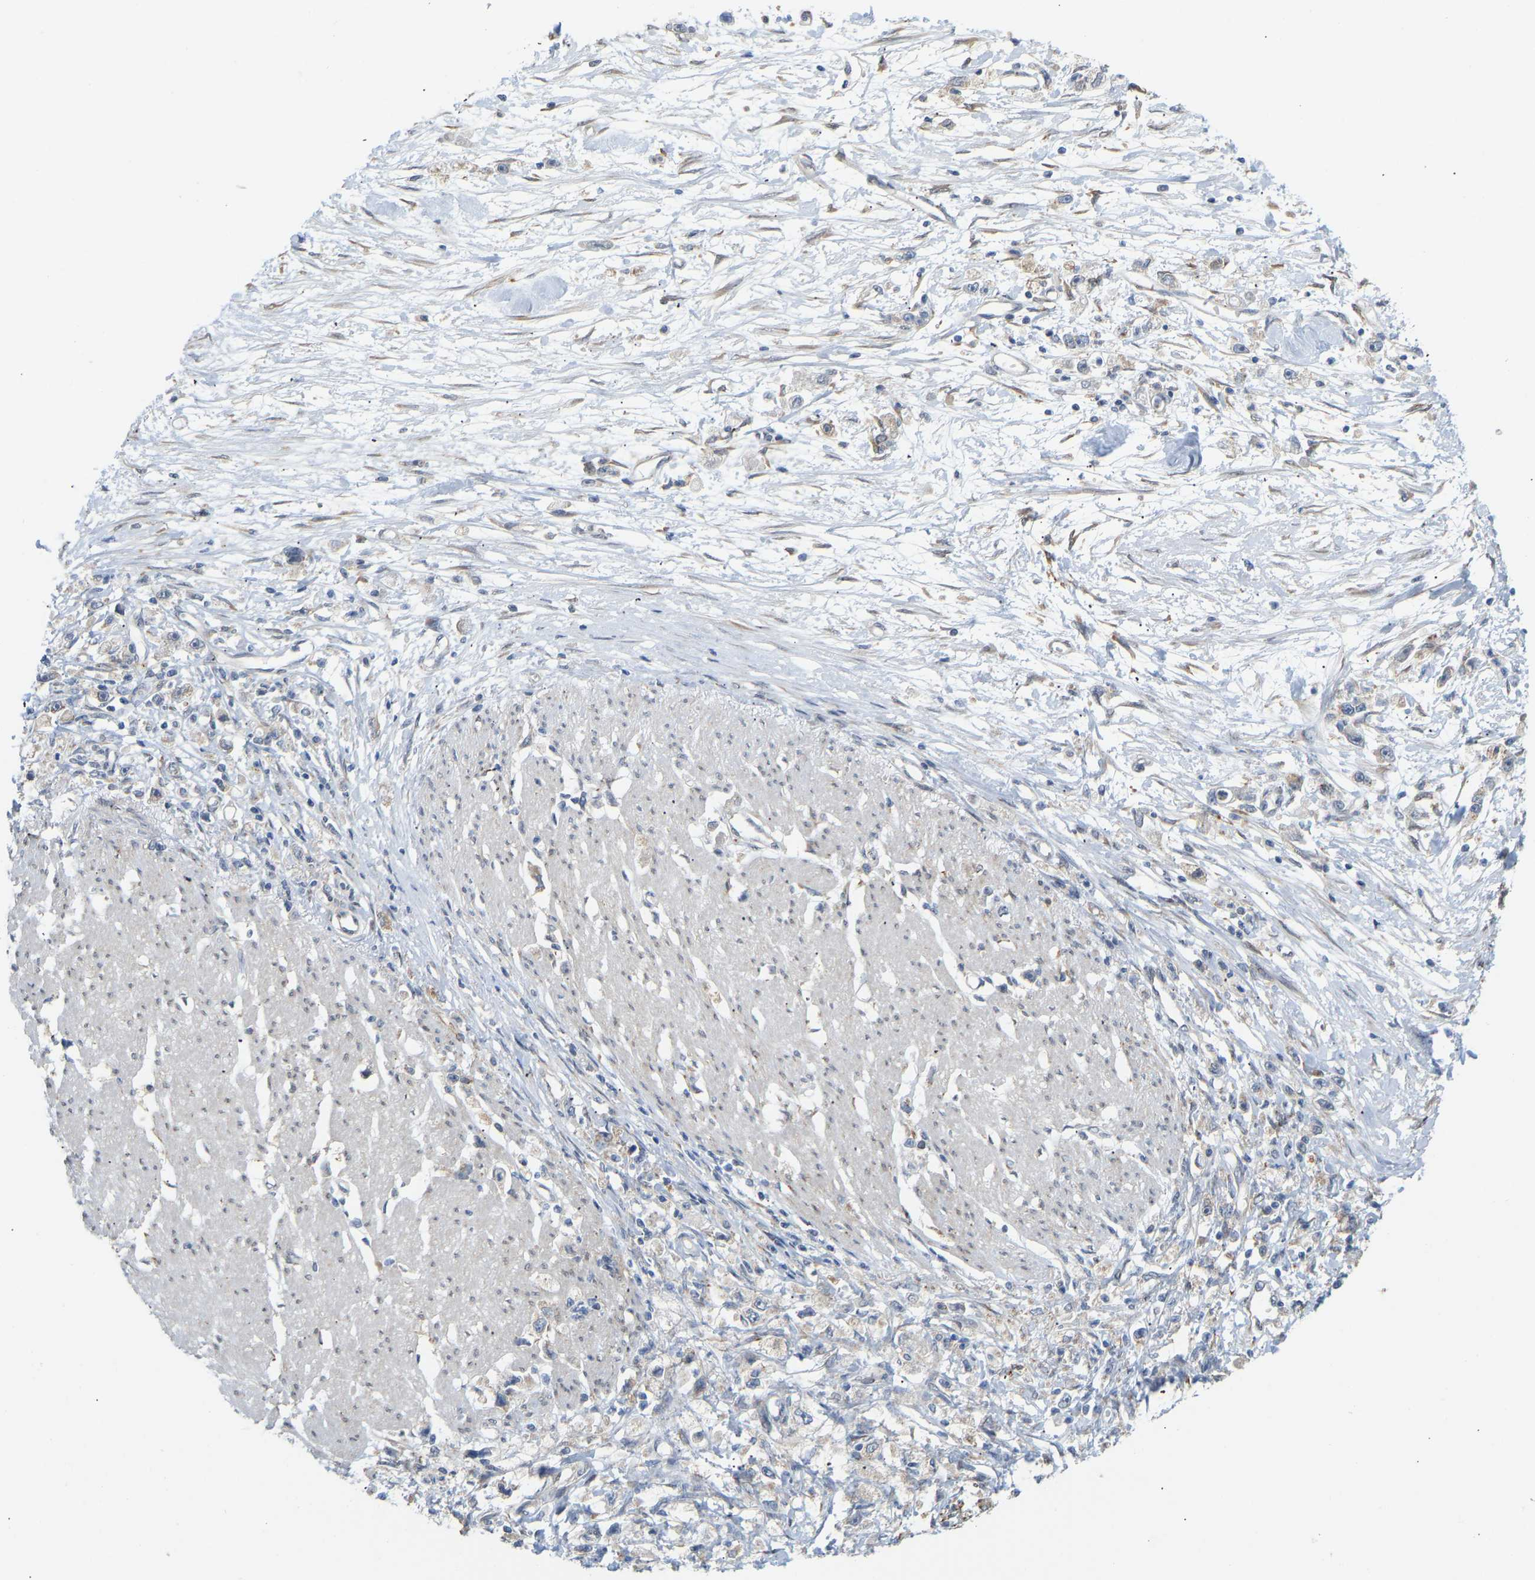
{"staining": {"intensity": "negative", "quantity": "none", "location": "none"}, "tissue": "stomach cancer", "cell_type": "Tumor cells", "image_type": "cancer", "snomed": [{"axis": "morphology", "description": "Adenocarcinoma, NOS"}, {"axis": "topography", "description": "Stomach"}], "caption": "There is no significant expression in tumor cells of stomach cancer (adenocarcinoma).", "gene": "BEND3", "patient": {"sex": "female", "age": 59}}